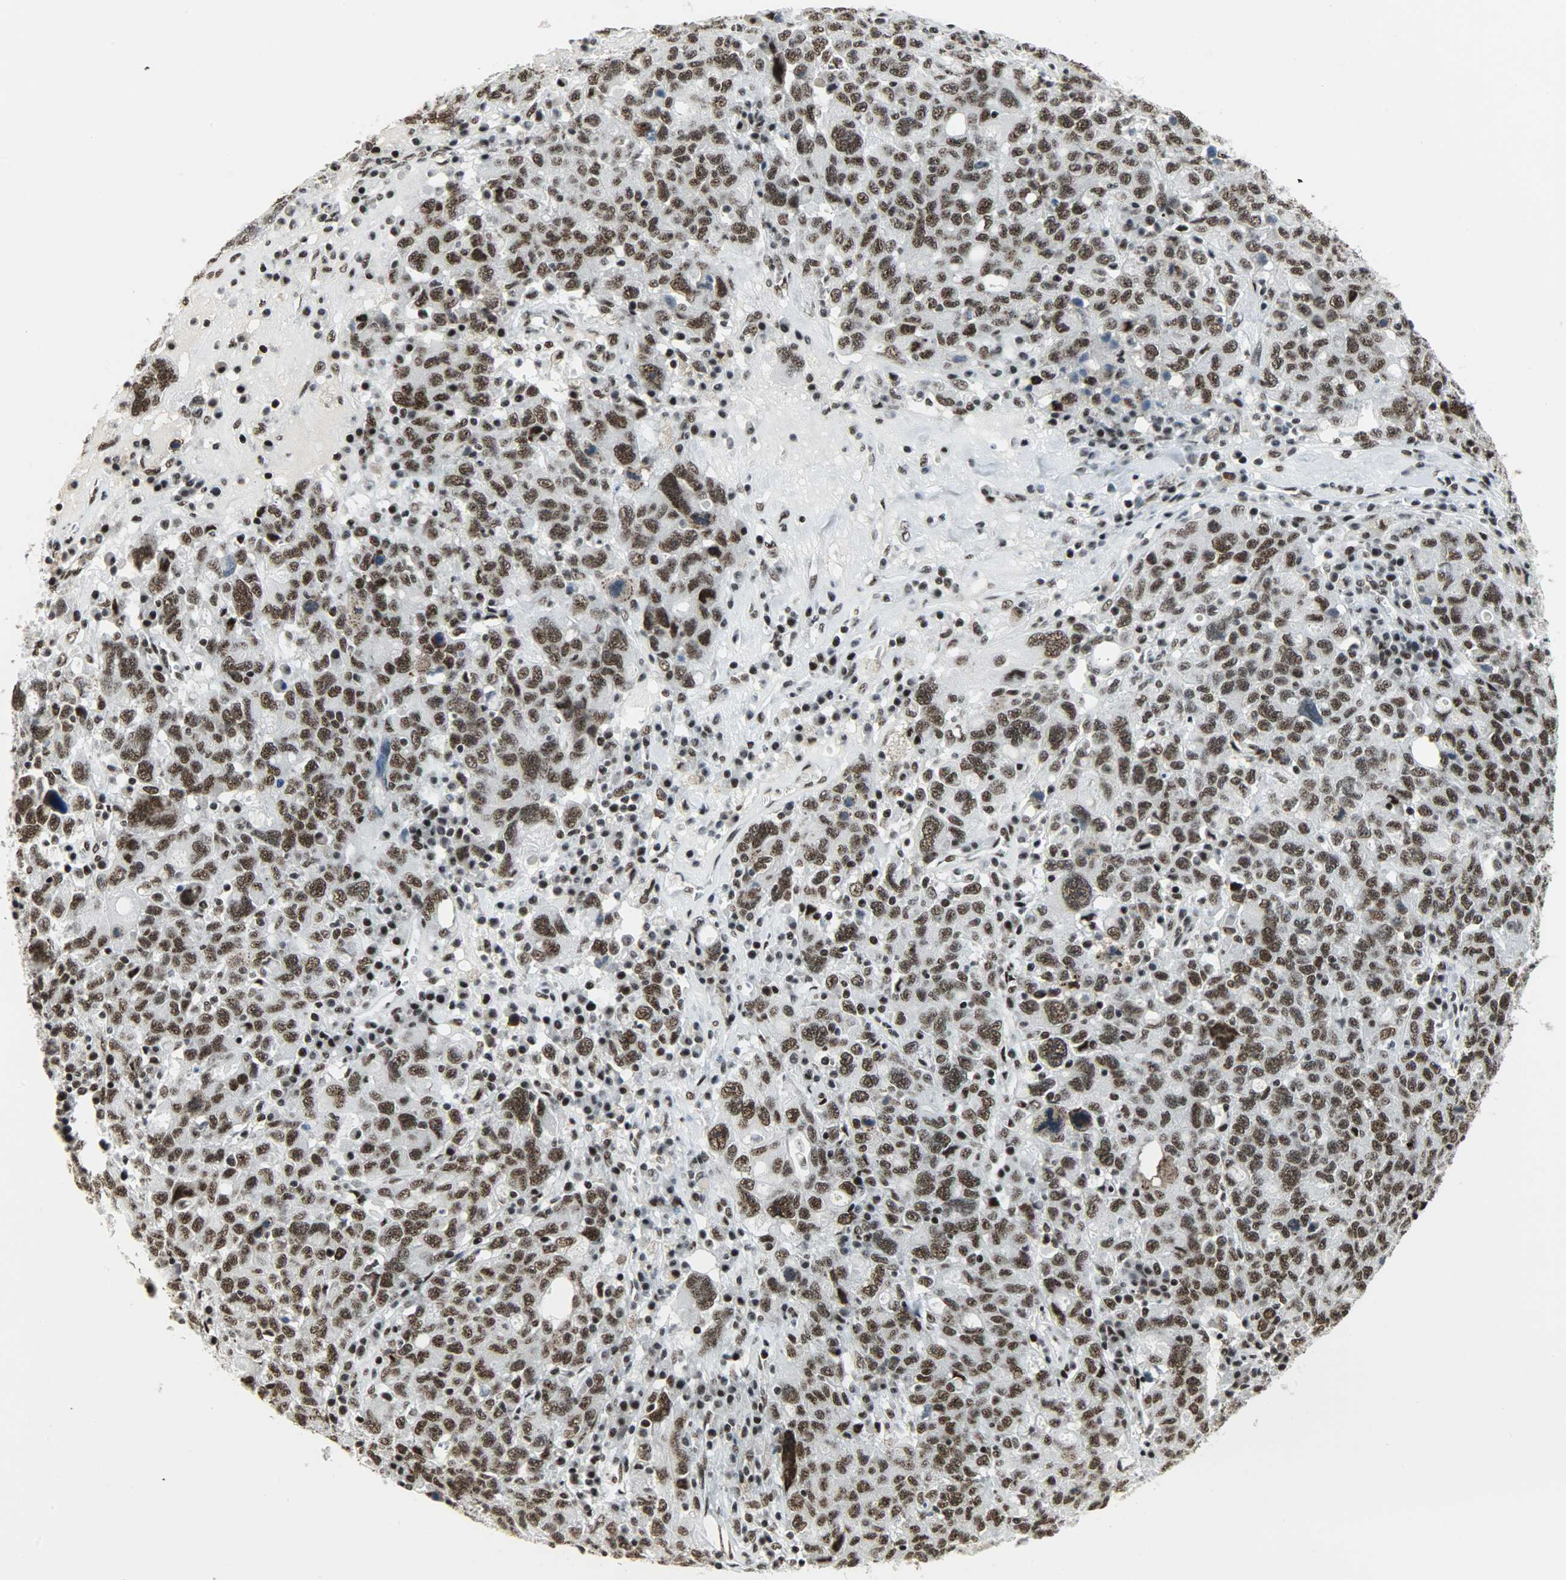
{"staining": {"intensity": "strong", "quantity": ">75%", "location": "nuclear"}, "tissue": "ovarian cancer", "cell_type": "Tumor cells", "image_type": "cancer", "snomed": [{"axis": "morphology", "description": "Carcinoma, endometroid"}, {"axis": "topography", "description": "Ovary"}], "caption": "This is a micrograph of immunohistochemistry (IHC) staining of ovarian cancer, which shows strong positivity in the nuclear of tumor cells.", "gene": "SNRPA", "patient": {"sex": "female", "age": 62}}